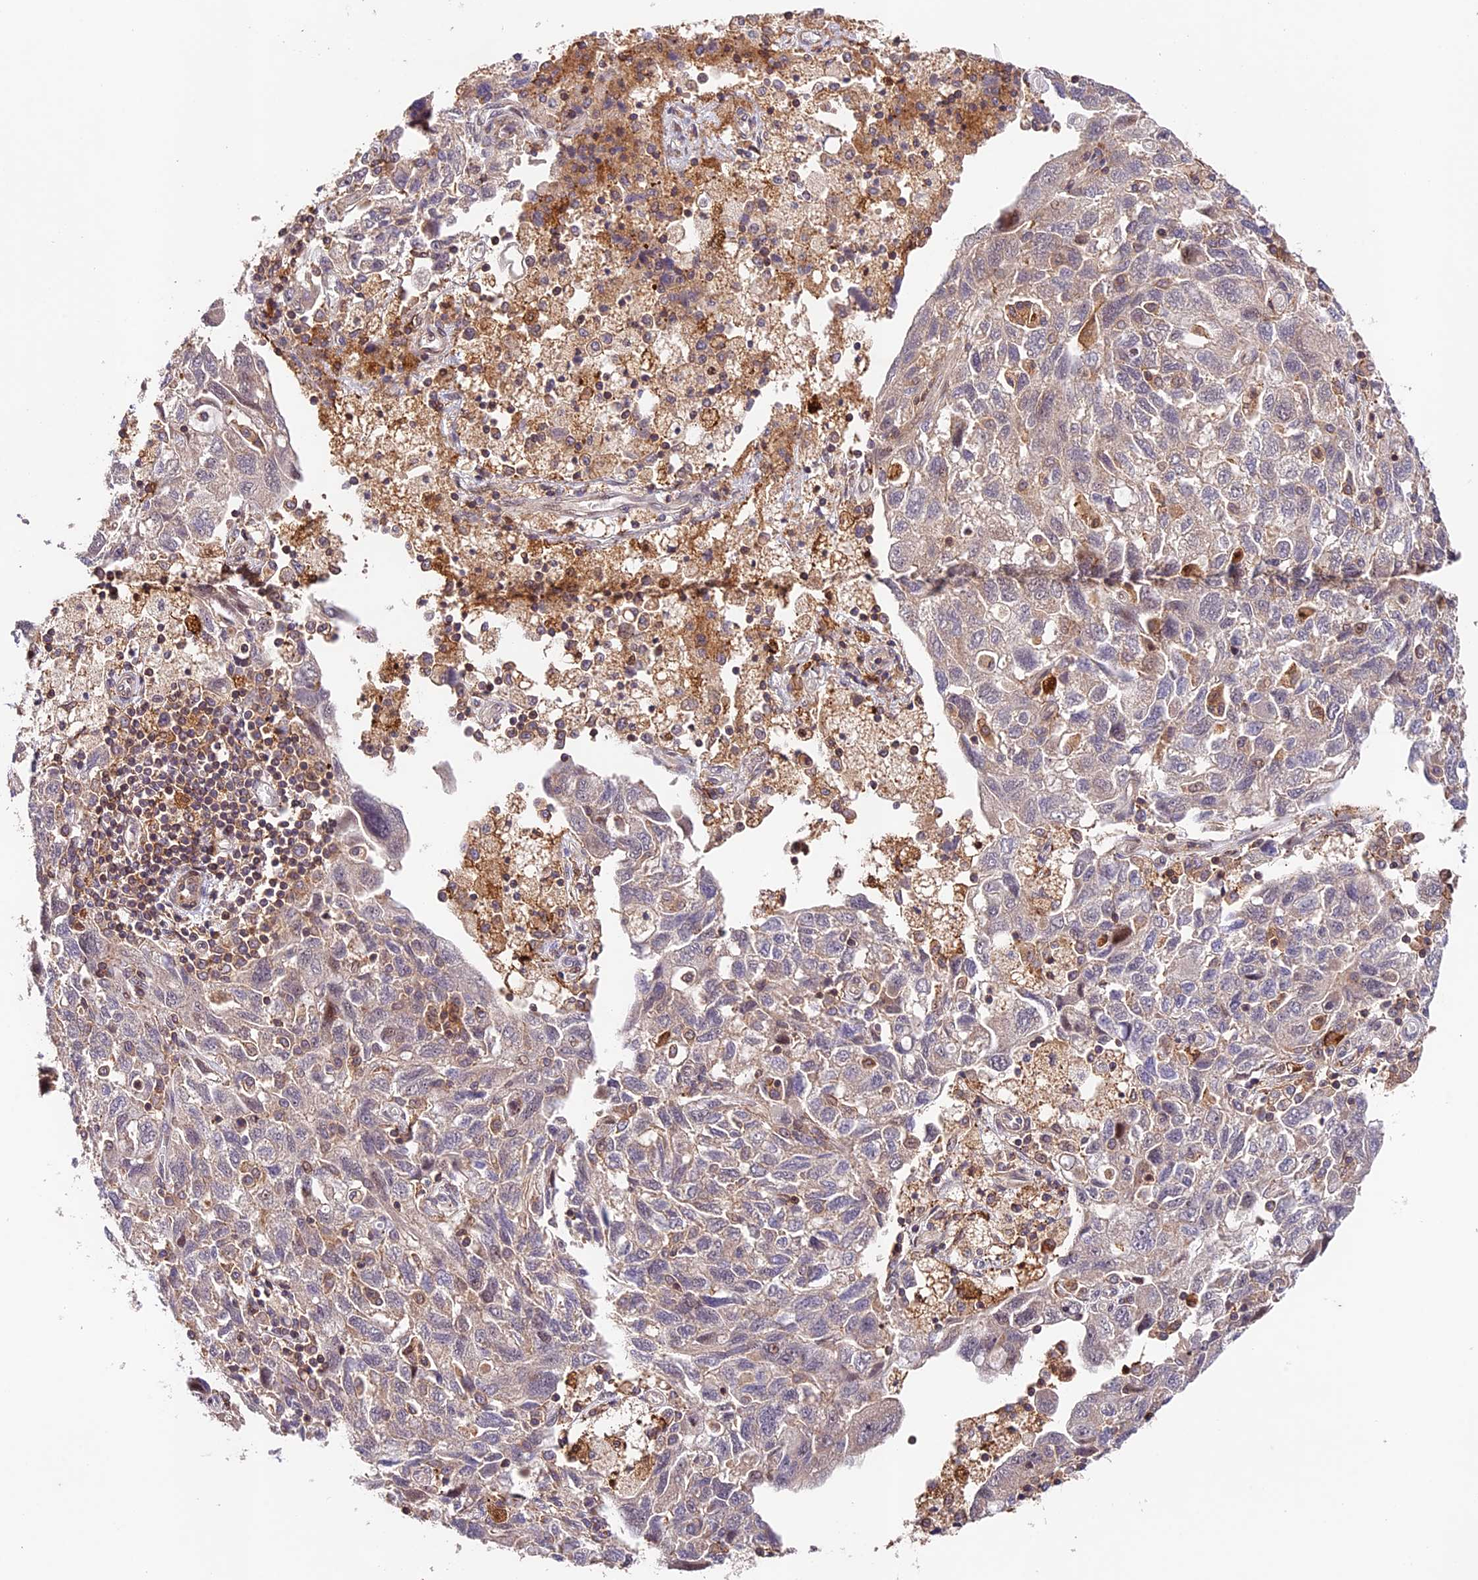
{"staining": {"intensity": "weak", "quantity": "25%-75%", "location": "cytoplasmic/membranous"}, "tissue": "ovarian cancer", "cell_type": "Tumor cells", "image_type": "cancer", "snomed": [{"axis": "morphology", "description": "Carcinoma, NOS"}, {"axis": "morphology", "description": "Cystadenocarcinoma, serous, NOS"}, {"axis": "topography", "description": "Ovary"}], "caption": "Immunohistochemistry of human ovarian serous cystadenocarcinoma shows low levels of weak cytoplasmic/membranous staining in approximately 25%-75% of tumor cells.", "gene": "CACNA1H", "patient": {"sex": "female", "age": 69}}